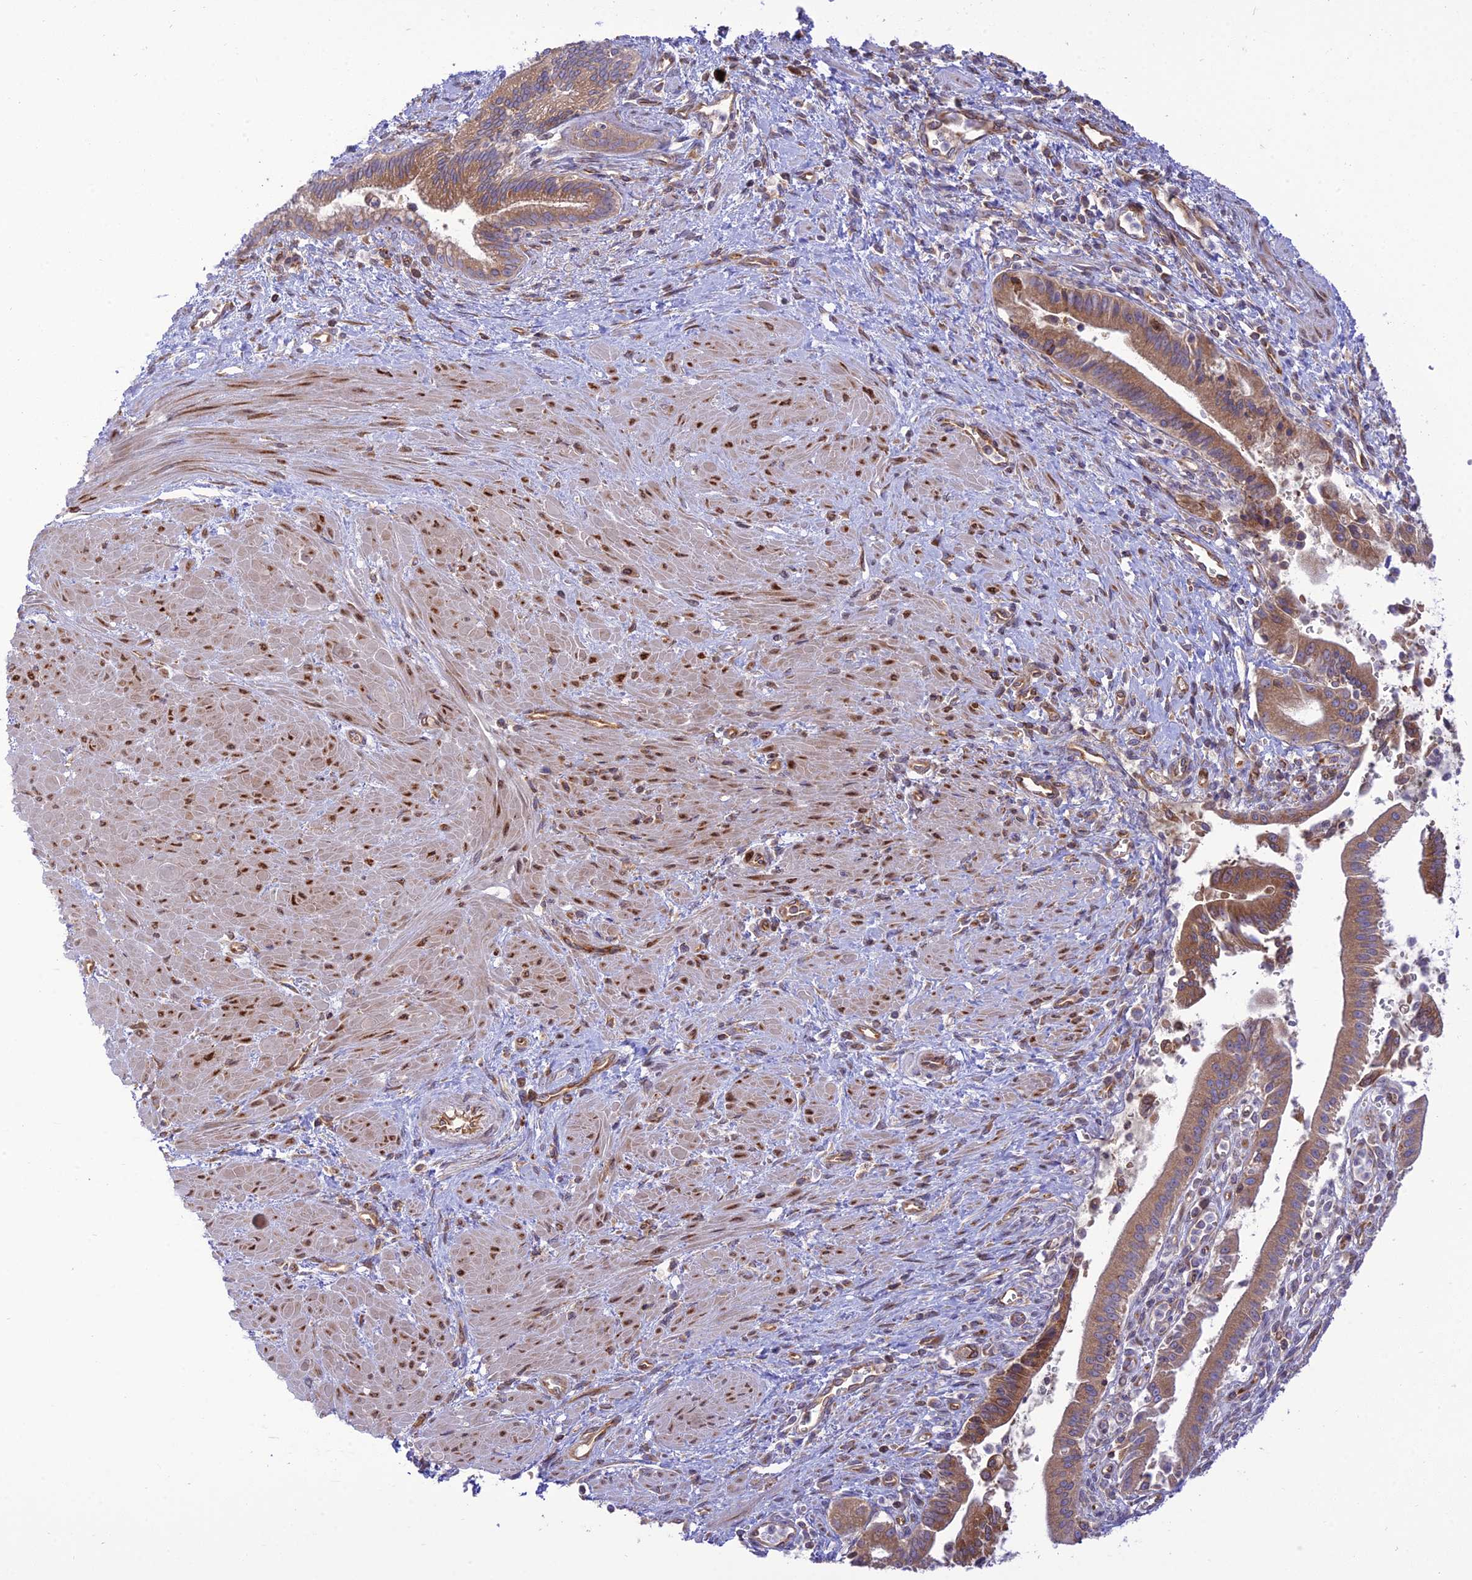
{"staining": {"intensity": "moderate", "quantity": ">75%", "location": "cytoplasmic/membranous"}, "tissue": "pancreatic cancer", "cell_type": "Tumor cells", "image_type": "cancer", "snomed": [{"axis": "morphology", "description": "Adenocarcinoma, NOS"}, {"axis": "topography", "description": "Pancreas"}], "caption": "IHC photomicrograph of neoplastic tissue: human adenocarcinoma (pancreatic) stained using immunohistochemistry (IHC) displays medium levels of moderate protein expression localized specifically in the cytoplasmic/membranous of tumor cells, appearing as a cytoplasmic/membranous brown color.", "gene": "PIMREG", "patient": {"sex": "male", "age": 78}}